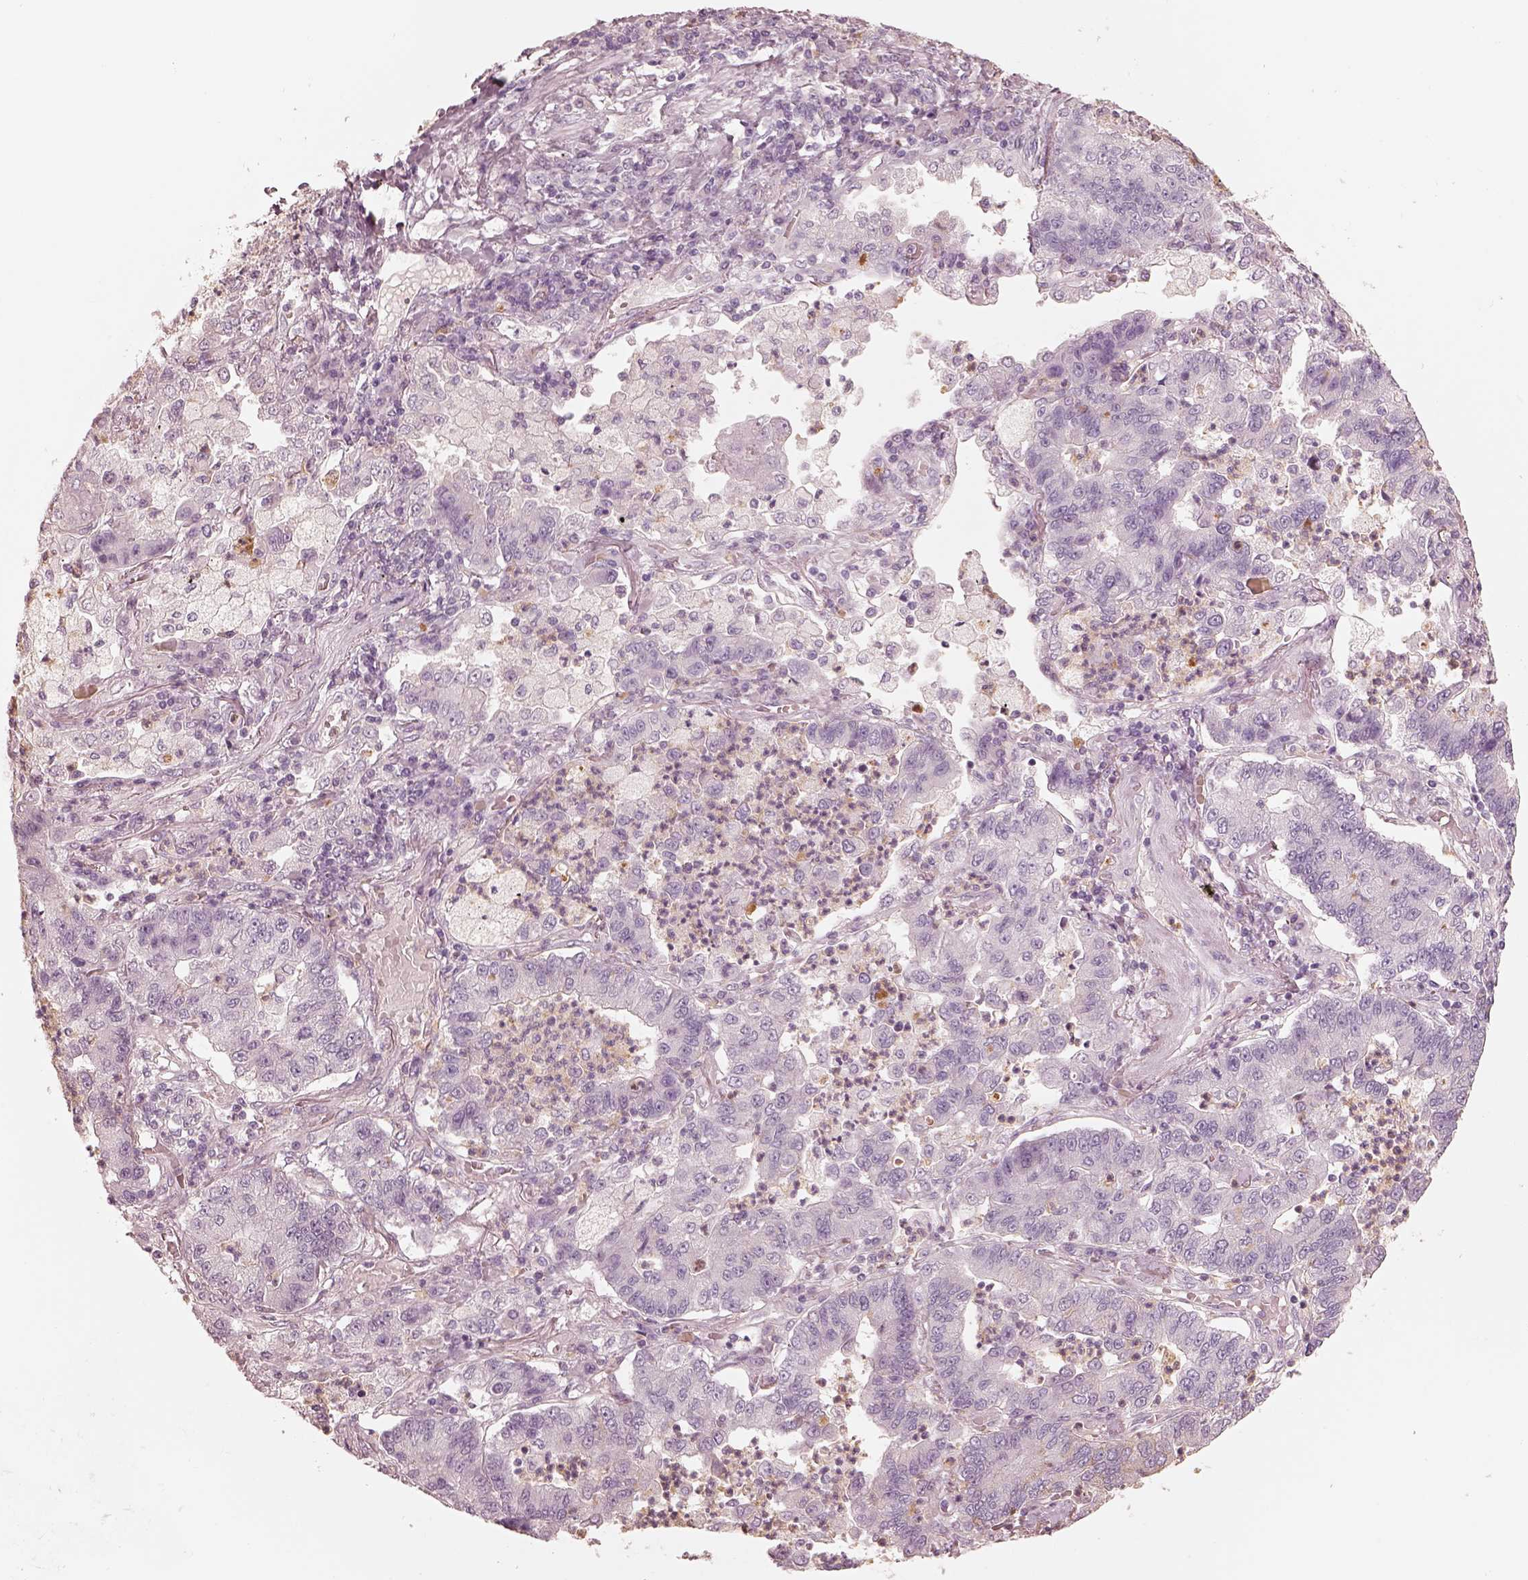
{"staining": {"intensity": "negative", "quantity": "none", "location": "none"}, "tissue": "lung cancer", "cell_type": "Tumor cells", "image_type": "cancer", "snomed": [{"axis": "morphology", "description": "Adenocarcinoma, NOS"}, {"axis": "topography", "description": "Lung"}], "caption": "A high-resolution micrograph shows immunohistochemistry (IHC) staining of lung cancer (adenocarcinoma), which reveals no significant staining in tumor cells.", "gene": "GPRIN1", "patient": {"sex": "female", "age": 57}}